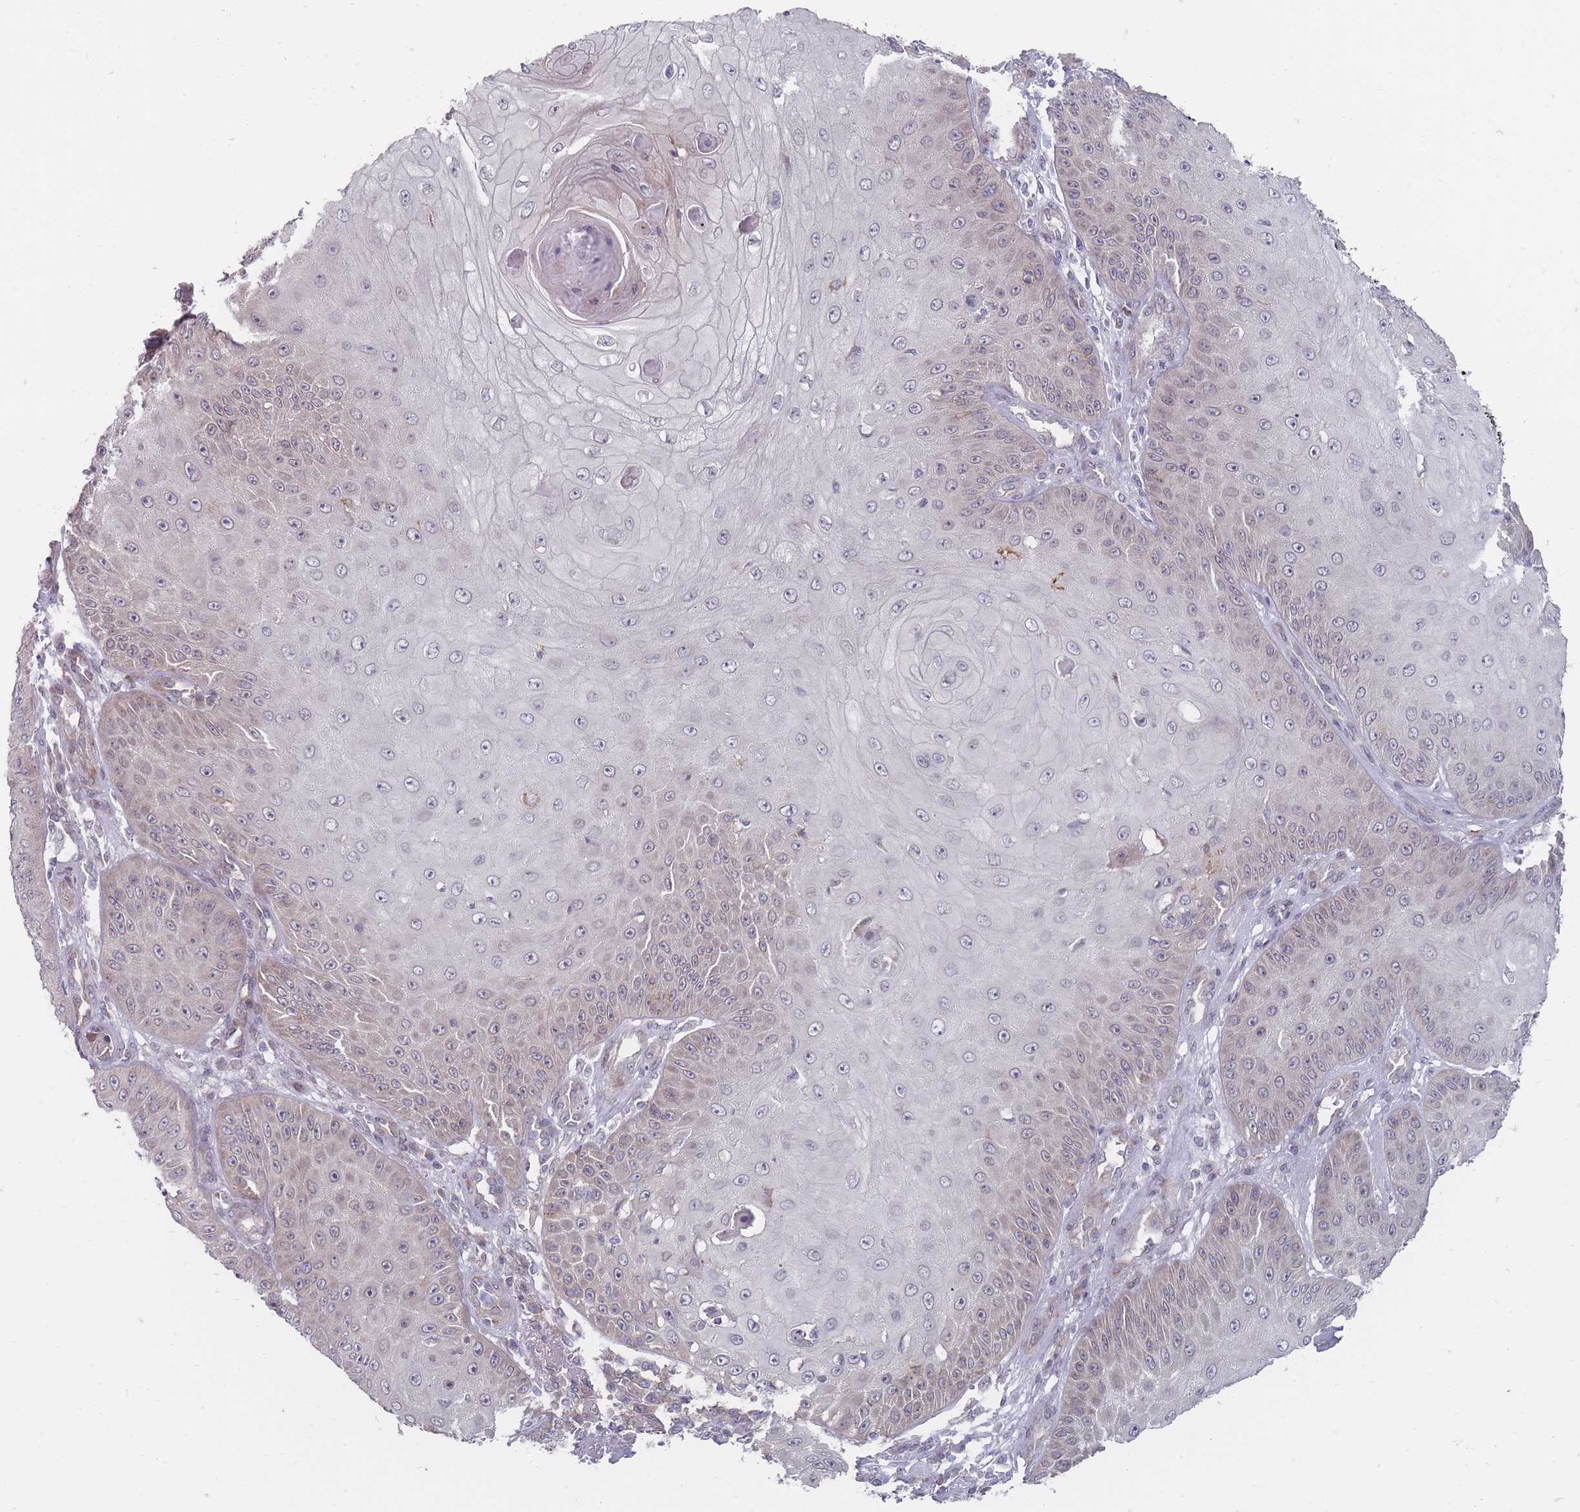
{"staining": {"intensity": "negative", "quantity": "none", "location": "none"}, "tissue": "skin cancer", "cell_type": "Tumor cells", "image_type": "cancer", "snomed": [{"axis": "morphology", "description": "Squamous cell carcinoma, NOS"}, {"axis": "topography", "description": "Skin"}], "caption": "Tumor cells are negative for protein expression in human squamous cell carcinoma (skin). (Stains: DAB (3,3'-diaminobenzidine) IHC with hematoxylin counter stain, Microscopy: brightfield microscopy at high magnification).", "gene": "PCDH12", "patient": {"sex": "male", "age": 70}}